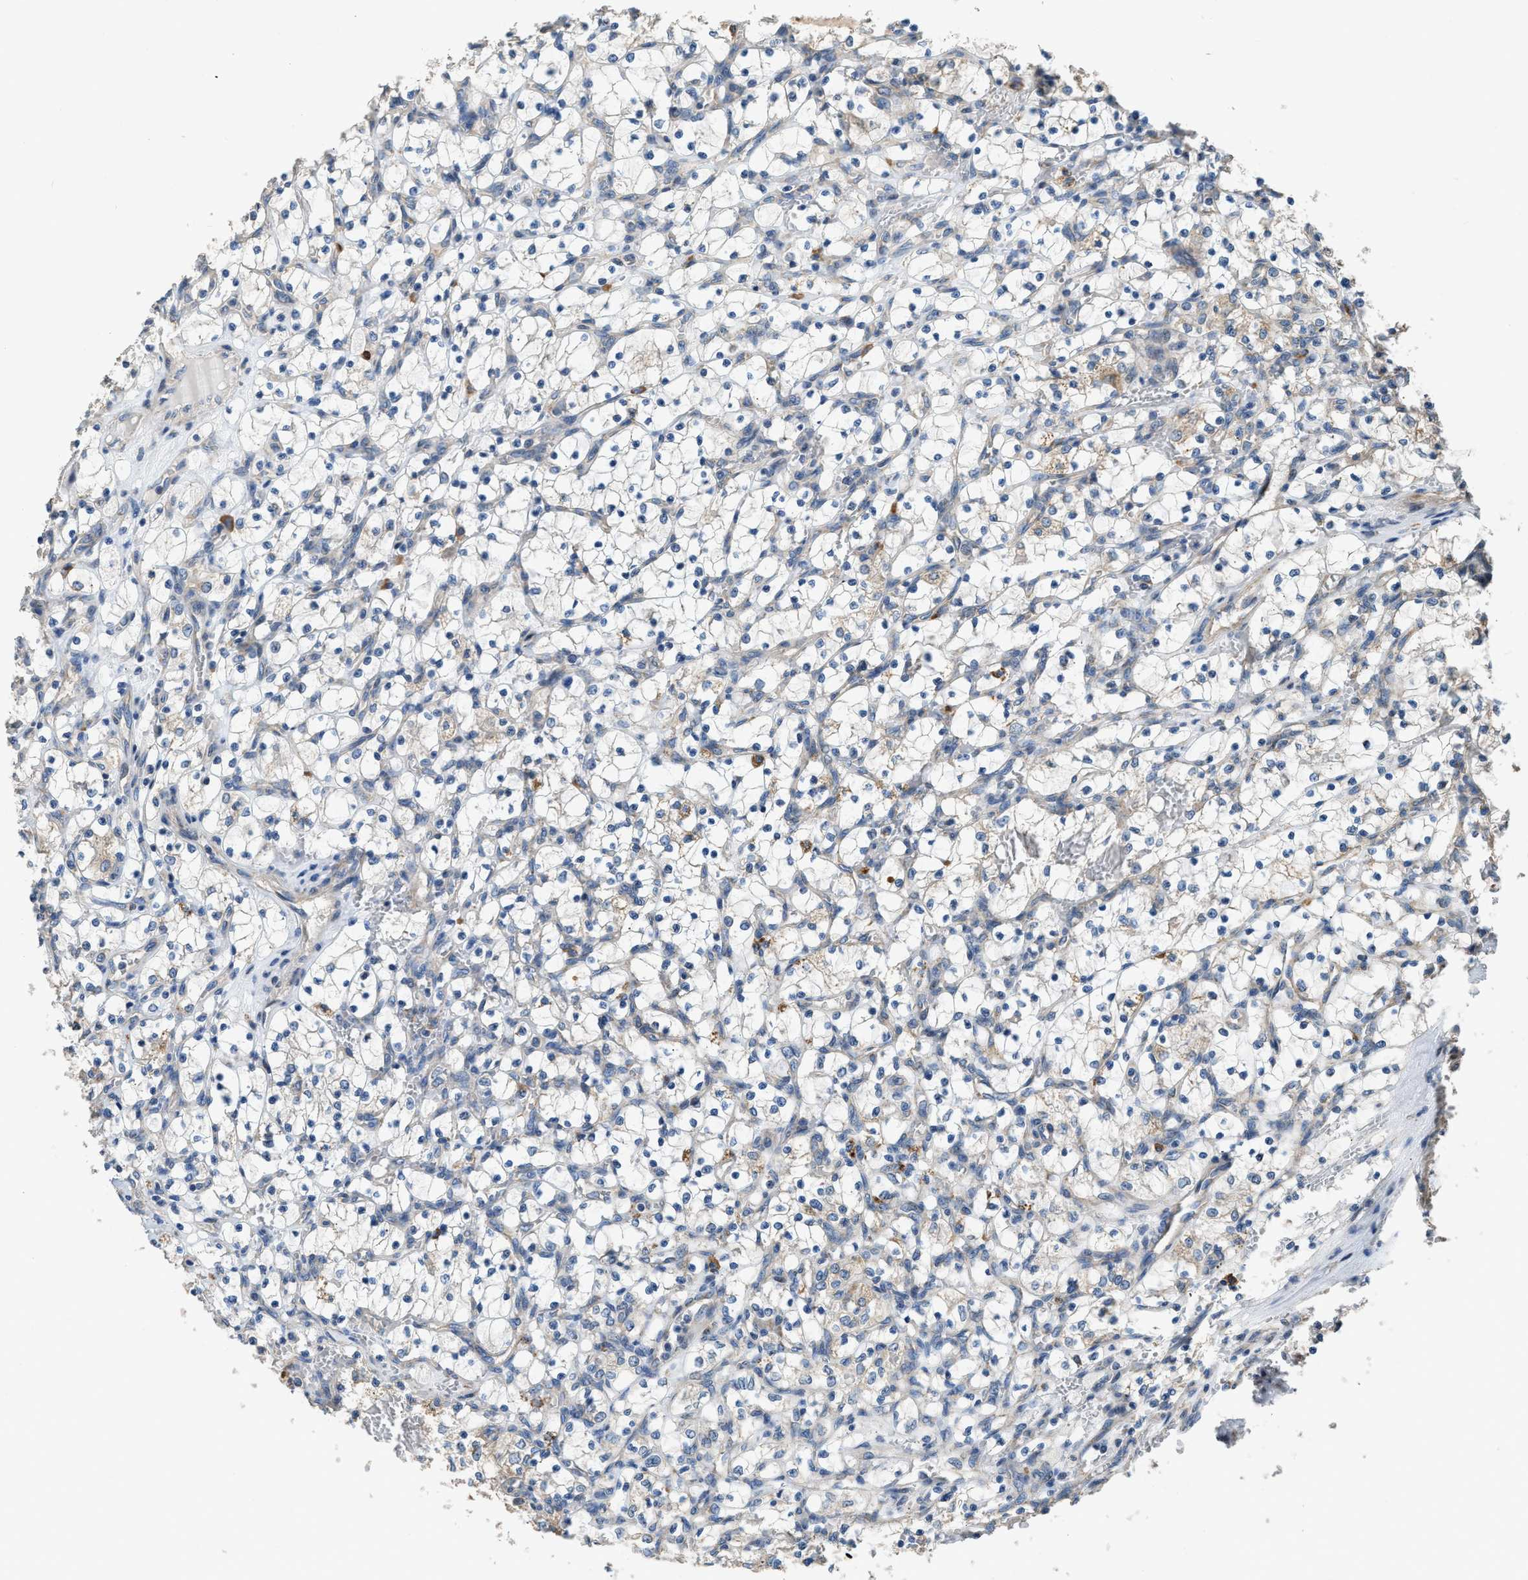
{"staining": {"intensity": "negative", "quantity": "none", "location": "none"}, "tissue": "renal cancer", "cell_type": "Tumor cells", "image_type": "cancer", "snomed": [{"axis": "morphology", "description": "Adenocarcinoma, NOS"}, {"axis": "topography", "description": "Kidney"}], "caption": "This is an immunohistochemistry micrograph of adenocarcinoma (renal). There is no staining in tumor cells.", "gene": "TMEM150A", "patient": {"sex": "female", "age": 69}}